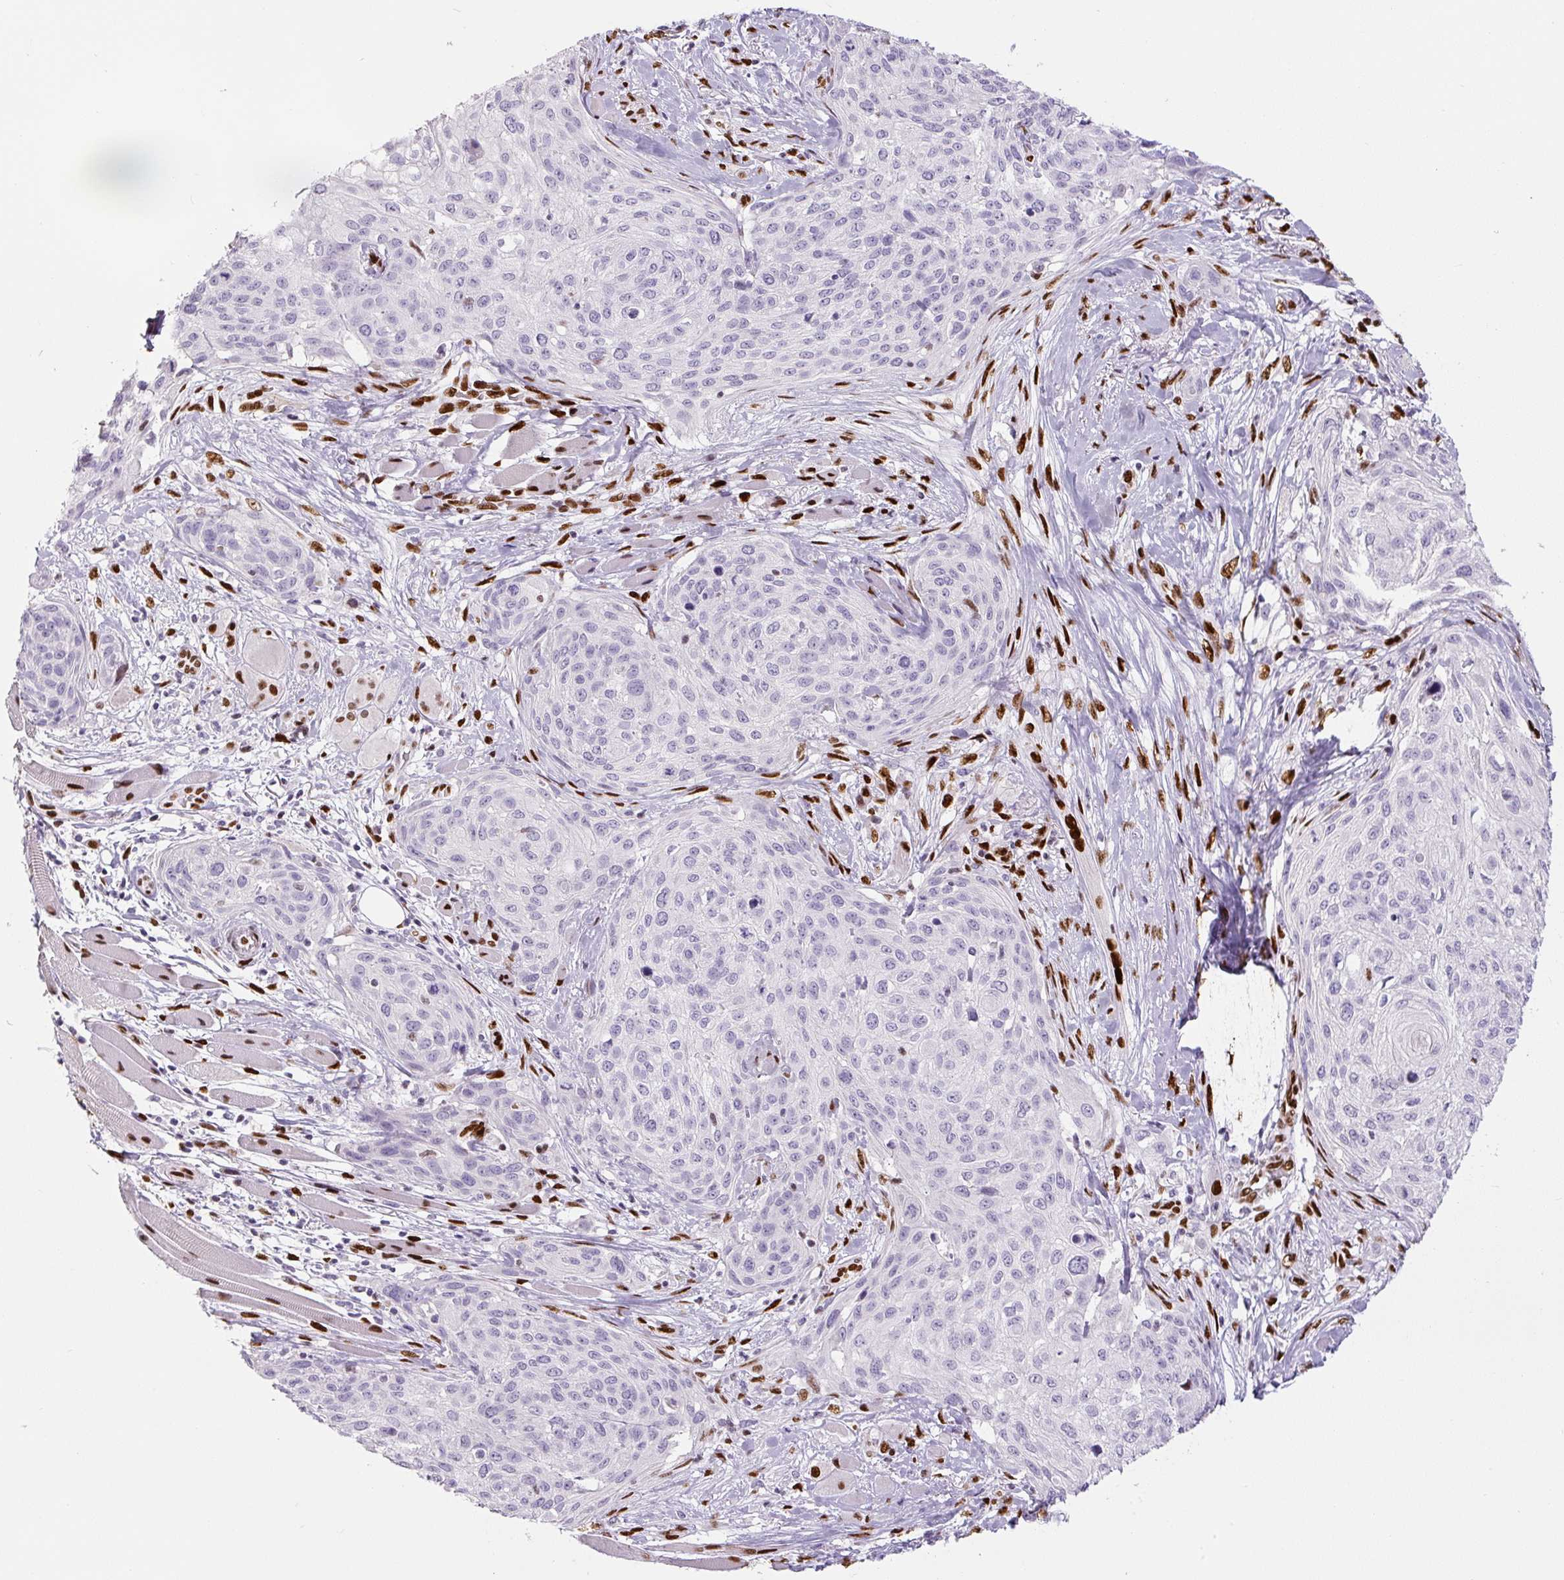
{"staining": {"intensity": "negative", "quantity": "none", "location": "none"}, "tissue": "skin cancer", "cell_type": "Tumor cells", "image_type": "cancer", "snomed": [{"axis": "morphology", "description": "Squamous cell carcinoma, NOS"}, {"axis": "topography", "description": "Skin"}], "caption": "This is an IHC photomicrograph of squamous cell carcinoma (skin). There is no expression in tumor cells.", "gene": "ZEB1", "patient": {"sex": "female", "age": 87}}